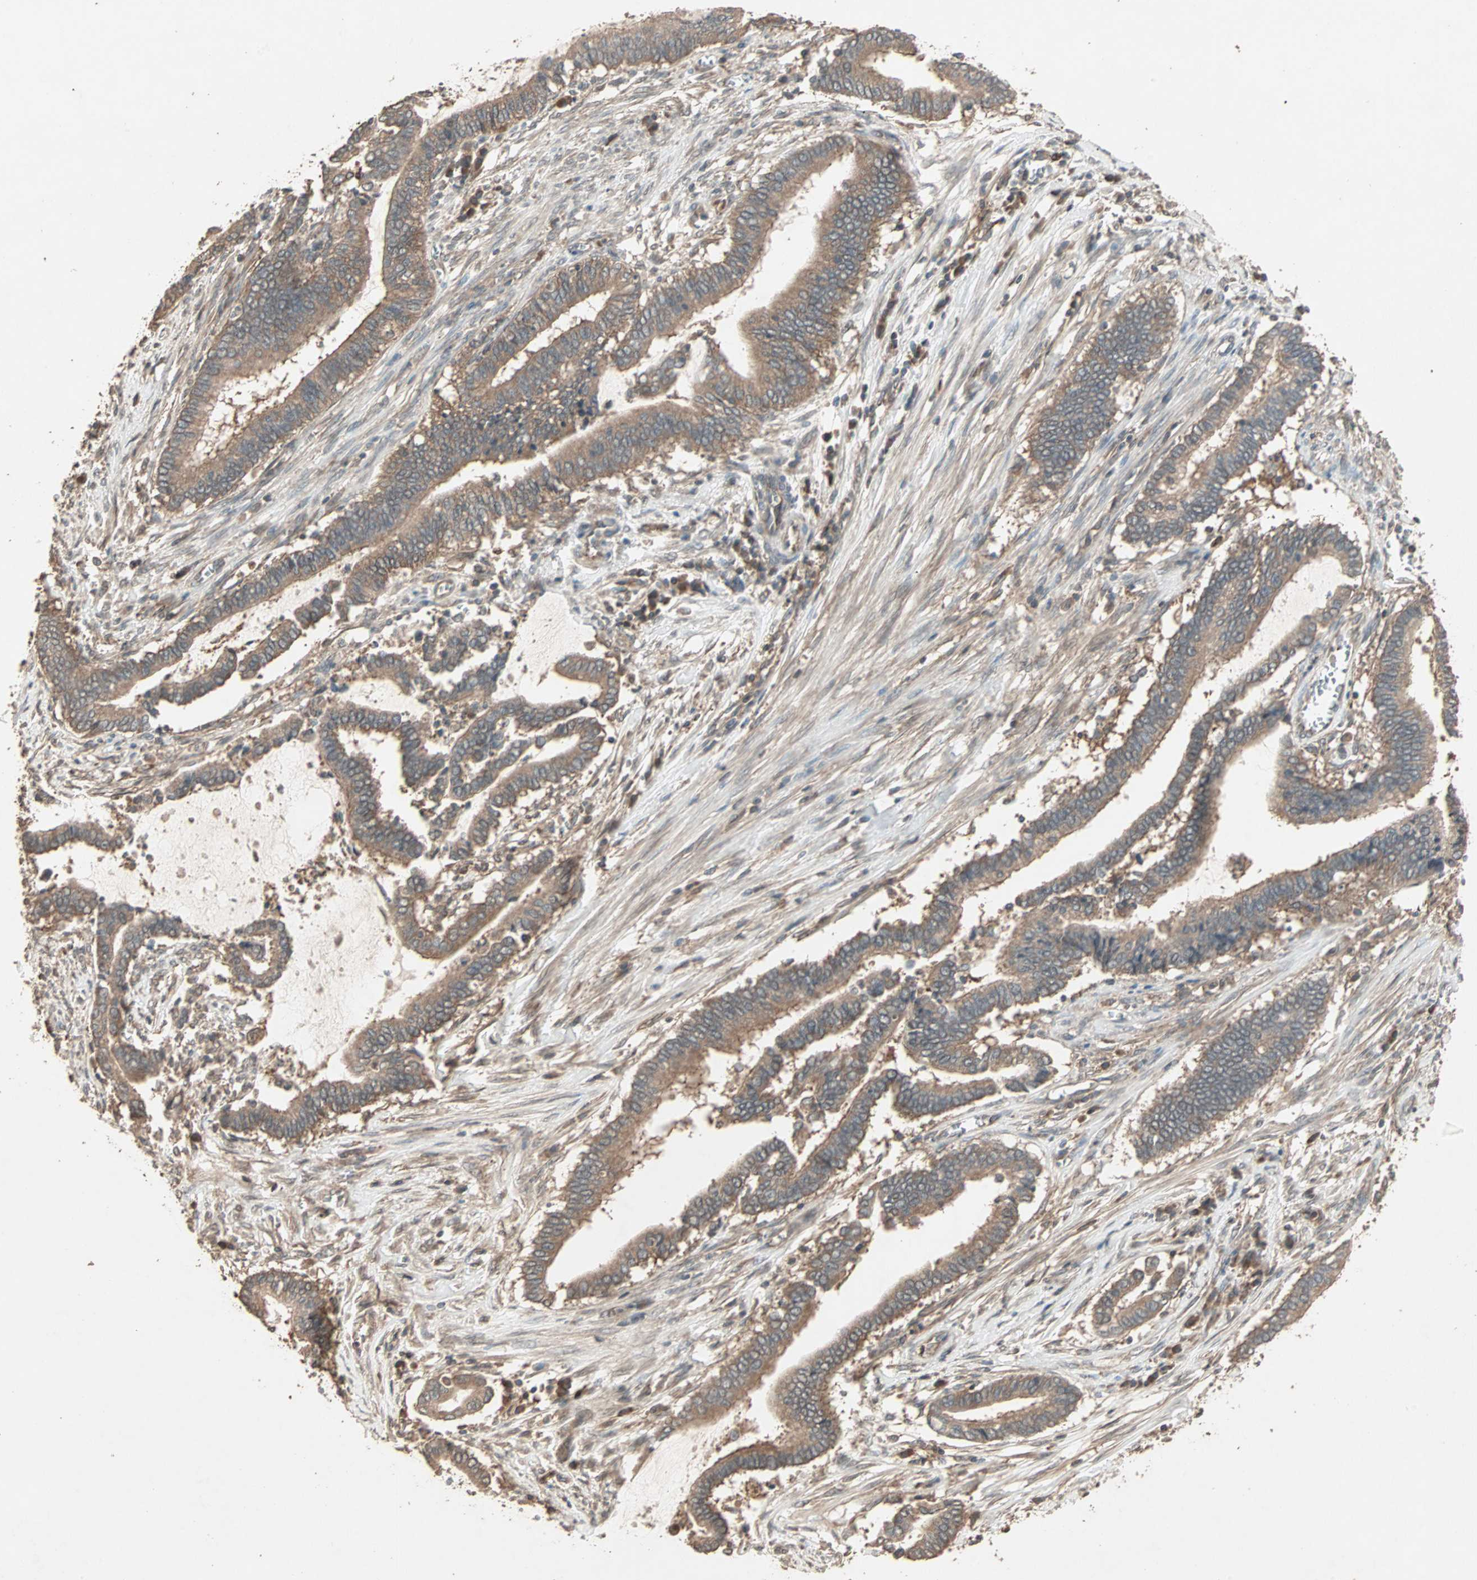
{"staining": {"intensity": "moderate", "quantity": ">75%", "location": "cytoplasmic/membranous"}, "tissue": "cervical cancer", "cell_type": "Tumor cells", "image_type": "cancer", "snomed": [{"axis": "morphology", "description": "Adenocarcinoma, NOS"}, {"axis": "topography", "description": "Cervix"}], "caption": "This is a photomicrograph of immunohistochemistry (IHC) staining of cervical cancer (adenocarcinoma), which shows moderate staining in the cytoplasmic/membranous of tumor cells.", "gene": "UBAC1", "patient": {"sex": "female", "age": 44}}